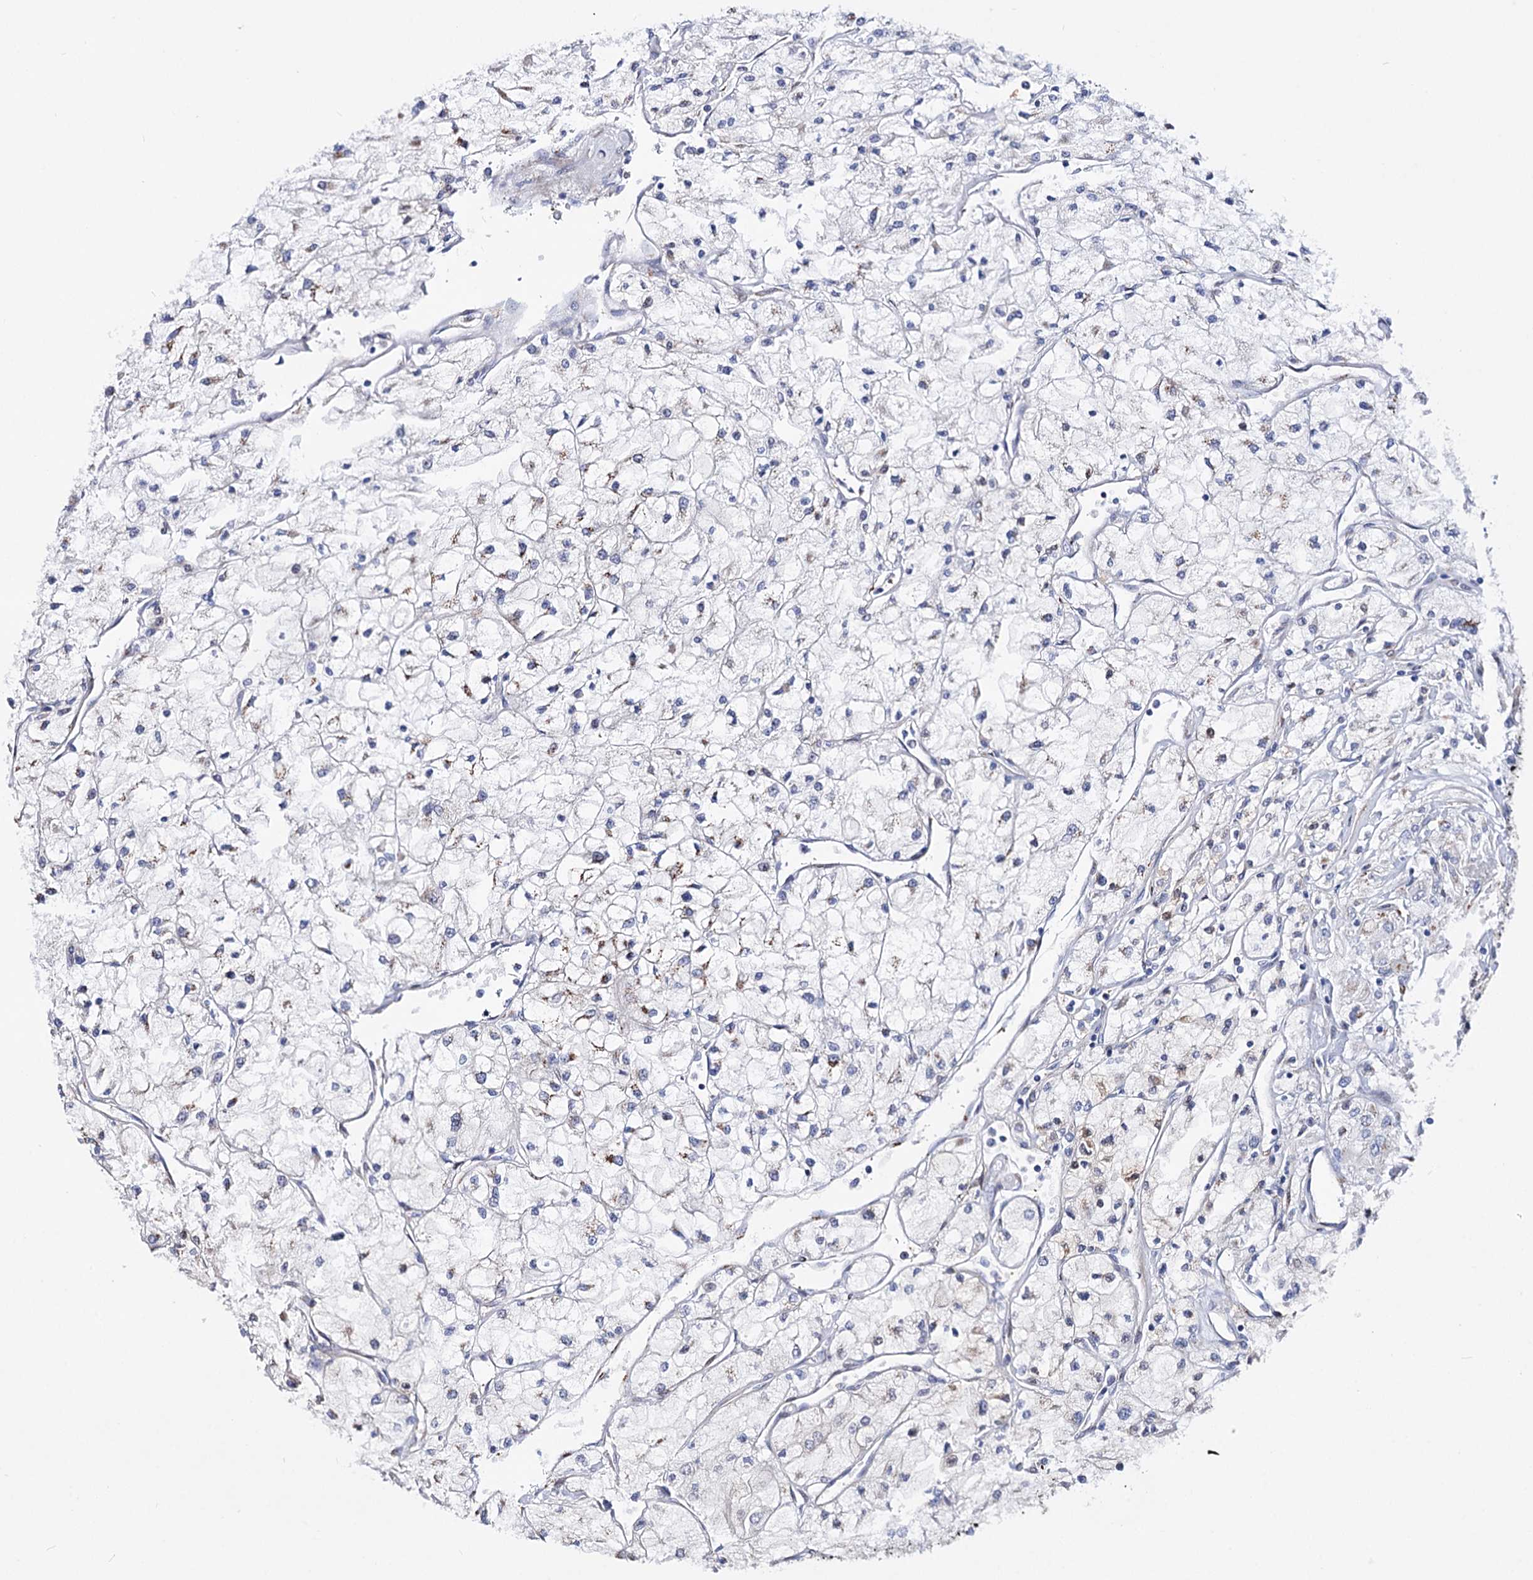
{"staining": {"intensity": "negative", "quantity": "none", "location": "none"}, "tissue": "renal cancer", "cell_type": "Tumor cells", "image_type": "cancer", "snomed": [{"axis": "morphology", "description": "Adenocarcinoma, NOS"}, {"axis": "topography", "description": "Kidney"}], "caption": "Immunohistochemistry (IHC) photomicrograph of neoplastic tissue: human renal cancer (adenocarcinoma) stained with DAB shows no significant protein staining in tumor cells.", "gene": "C11orf96", "patient": {"sex": "male", "age": 80}}